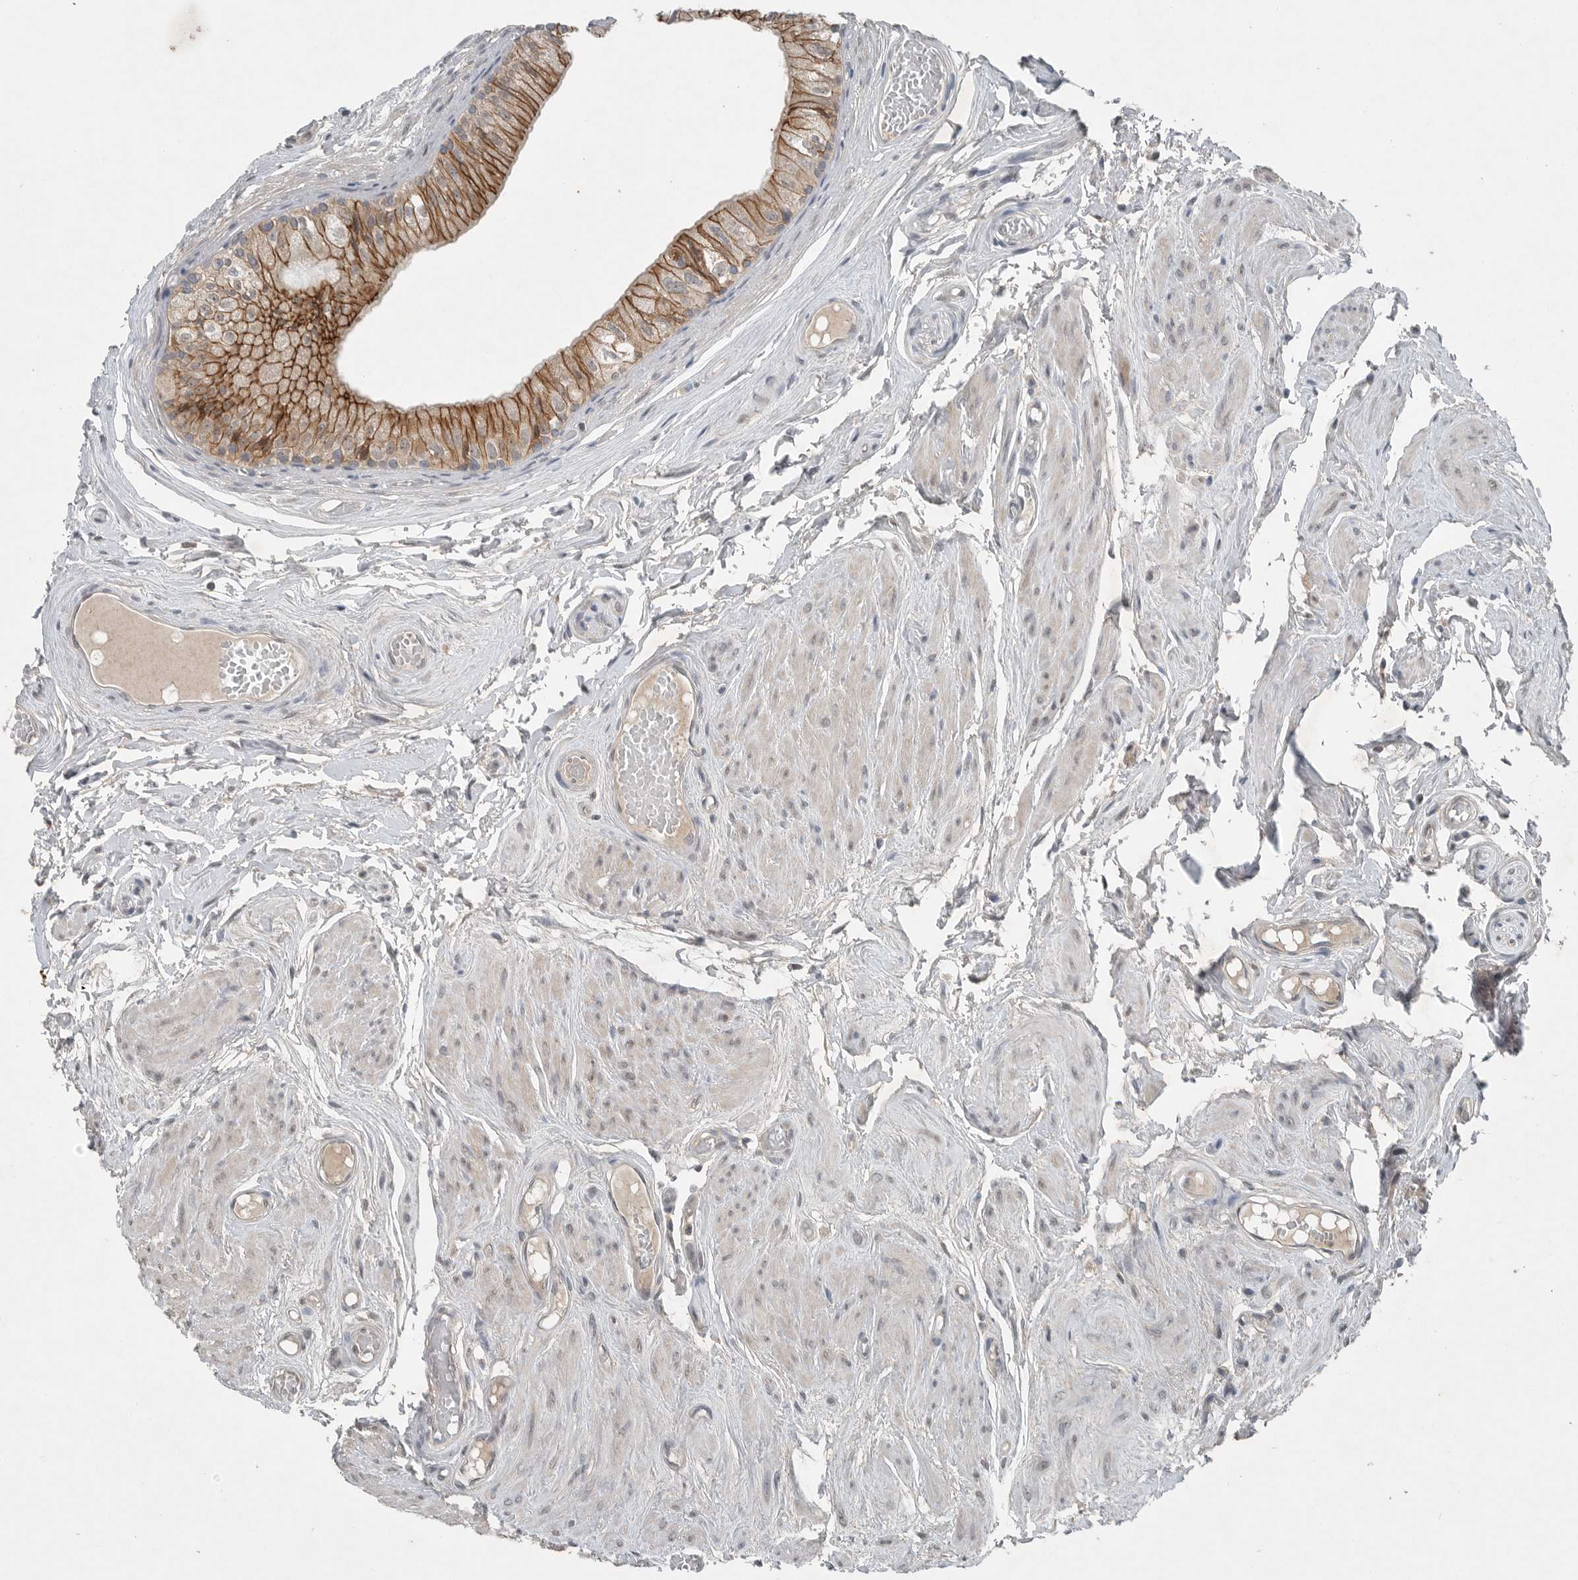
{"staining": {"intensity": "moderate", "quantity": ">75%", "location": "cytoplasmic/membranous"}, "tissue": "epididymis", "cell_type": "Glandular cells", "image_type": "normal", "snomed": [{"axis": "morphology", "description": "Normal tissue, NOS"}, {"axis": "topography", "description": "Epididymis"}], "caption": "Human epididymis stained with a brown dye demonstrates moderate cytoplasmic/membranous positive expression in approximately >75% of glandular cells.", "gene": "MFAP3L", "patient": {"sex": "male", "age": 79}}